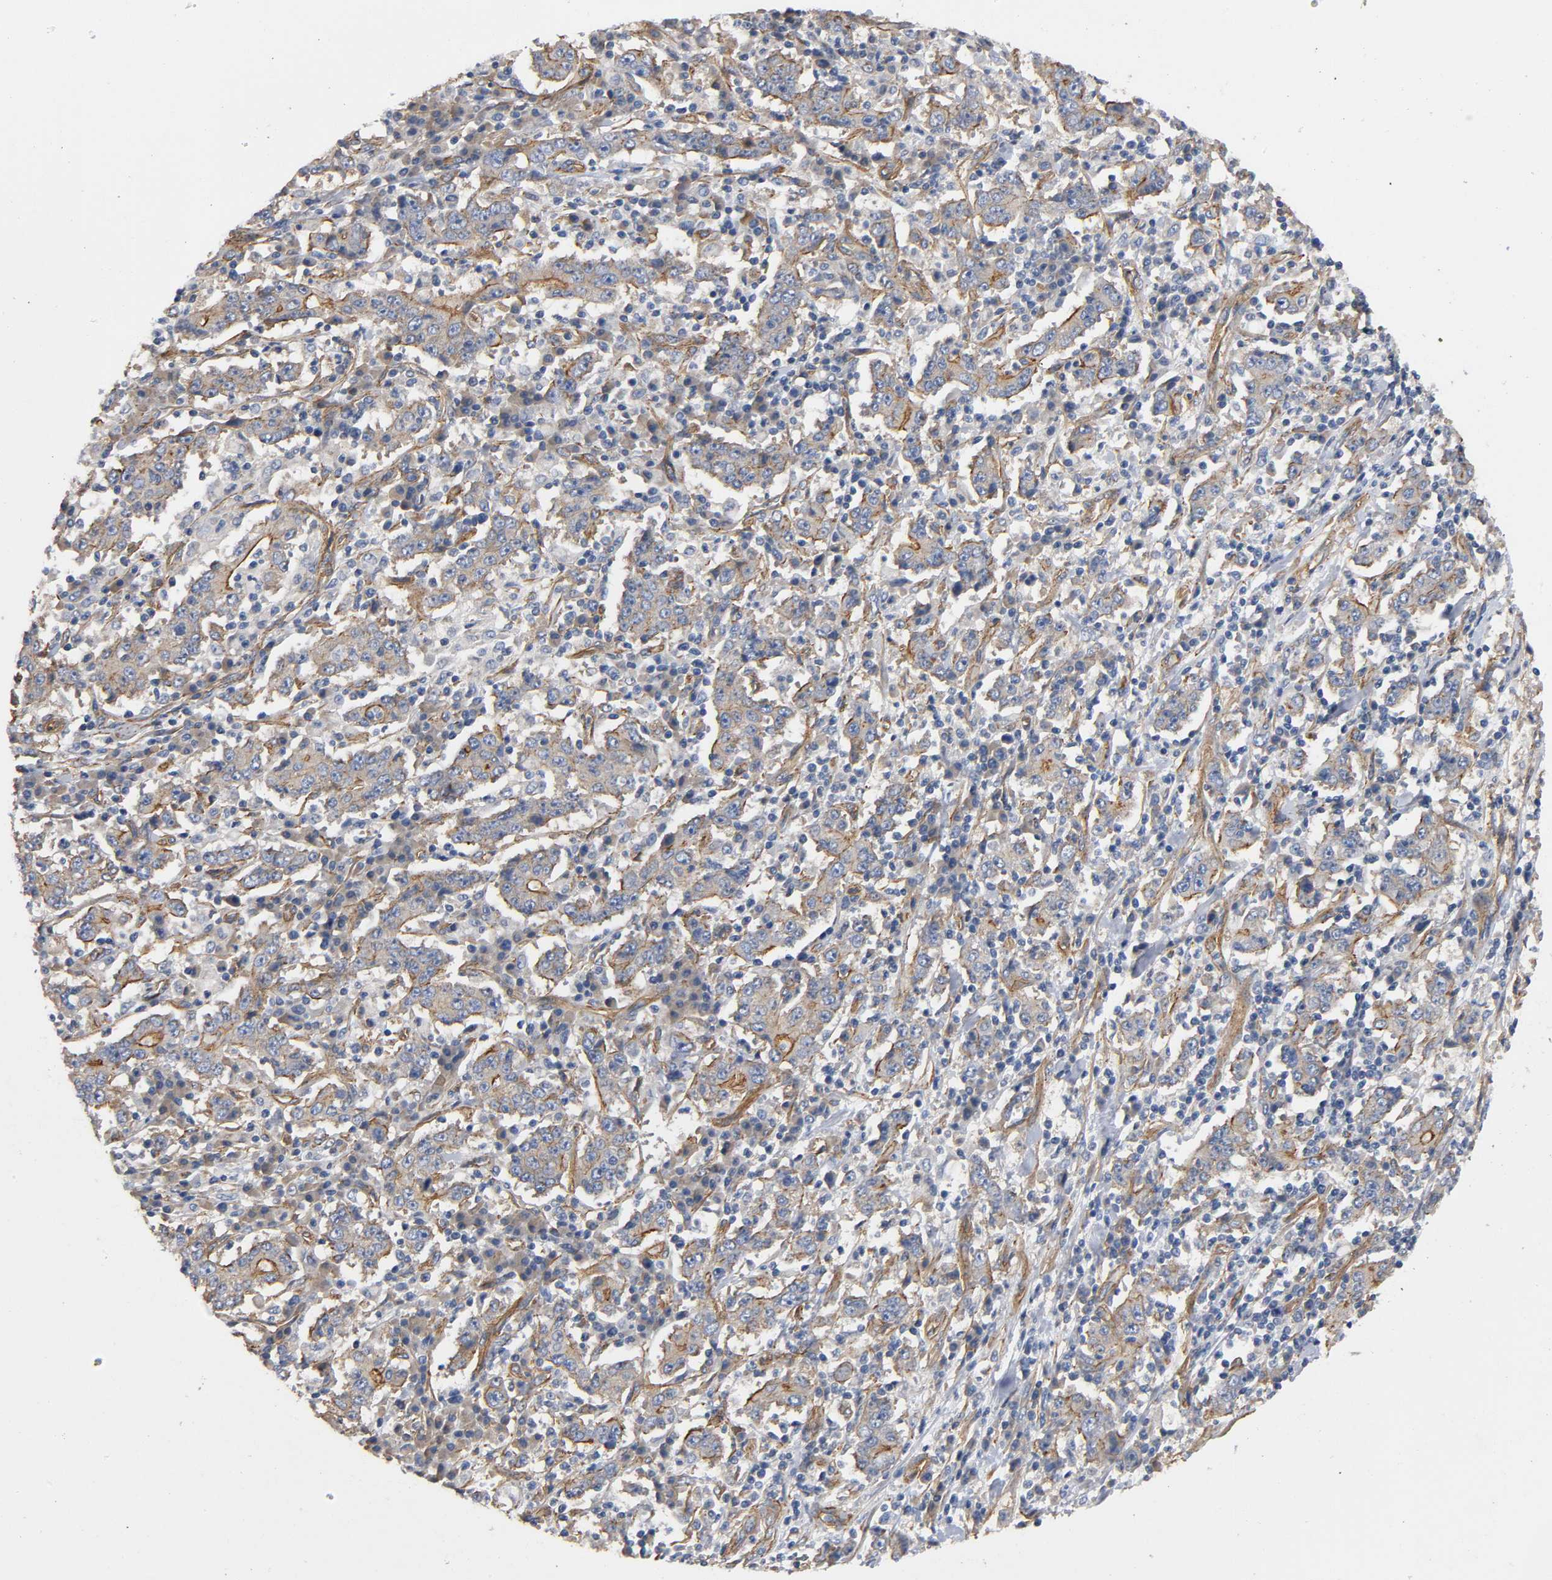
{"staining": {"intensity": "moderate", "quantity": "25%-75%", "location": "cytoplasmic/membranous"}, "tissue": "stomach cancer", "cell_type": "Tumor cells", "image_type": "cancer", "snomed": [{"axis": "morphology", "description": "Normal tissue, NOS"}, {"axis": "morphology", "description": "Adenocarcinoma, NOS"}, {"axis": "topography", "description": "Stomach, upper"}, {"axis": "topography", "description": "Stomach"}], "caption": "Immunohistochemical staining of stomach cancer (adenocarcinoma) exhibits medium levels of moderate cytoplasmic/membranous expression in about 25%-75% of tumor cells.", "gene": "MARS1", "patient": {"sex": "male", "age": 59}}